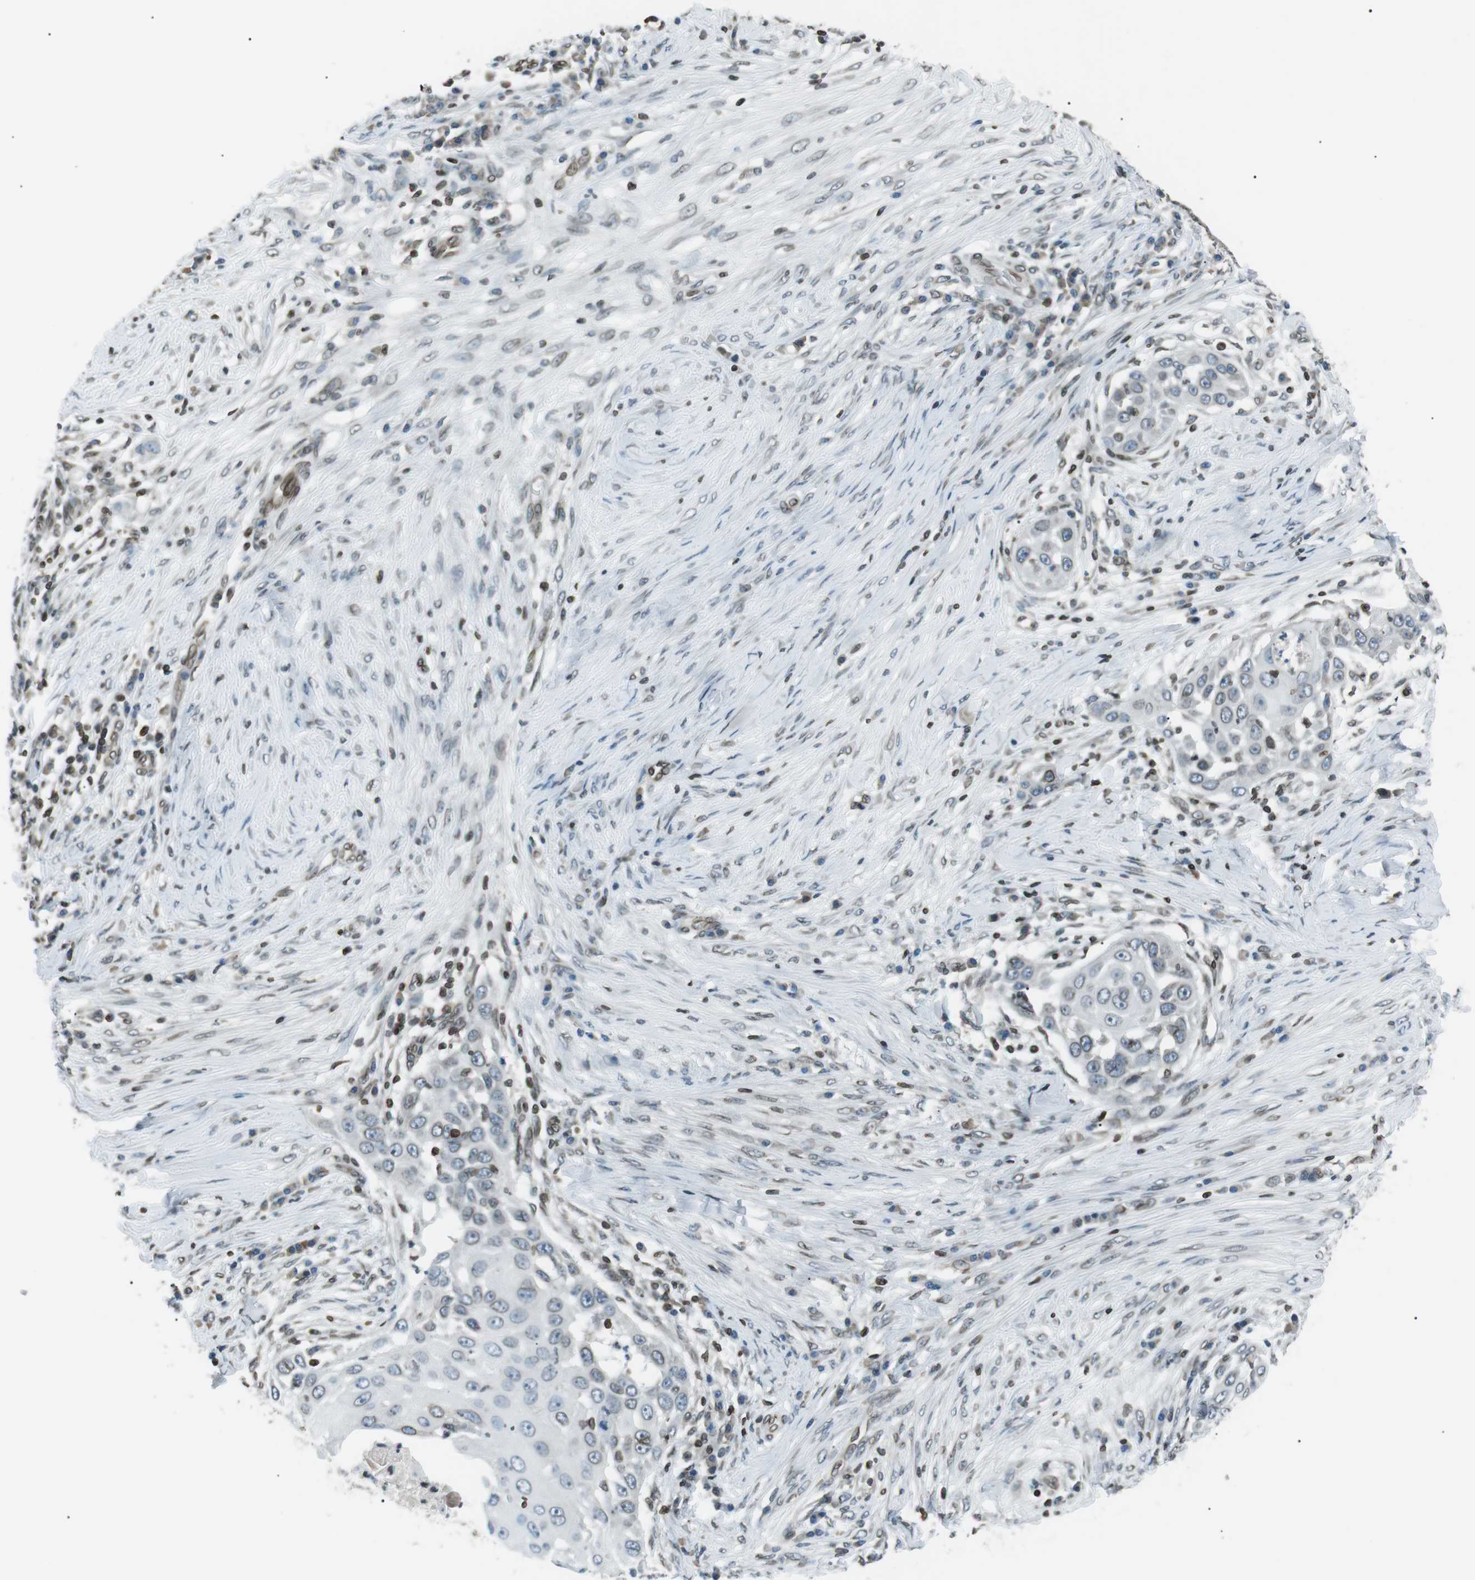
{"staining": {"intensity": "negative", "quantity": "none", "location": "none"}, "tissue": "skin cancer", "cell_type": "Tumor cells", "image_type": "cancer", "snomed": [{"axis": "morphology", "description": "Squamous cell carcinoma, NOS"}, {"axis": "topography", "description": "Skin"}], "caption": "Tumor cells show no significant protein expression in skin cancer.", "gene": "TMX4", "patient": {"sex": "female", "age": 44}}